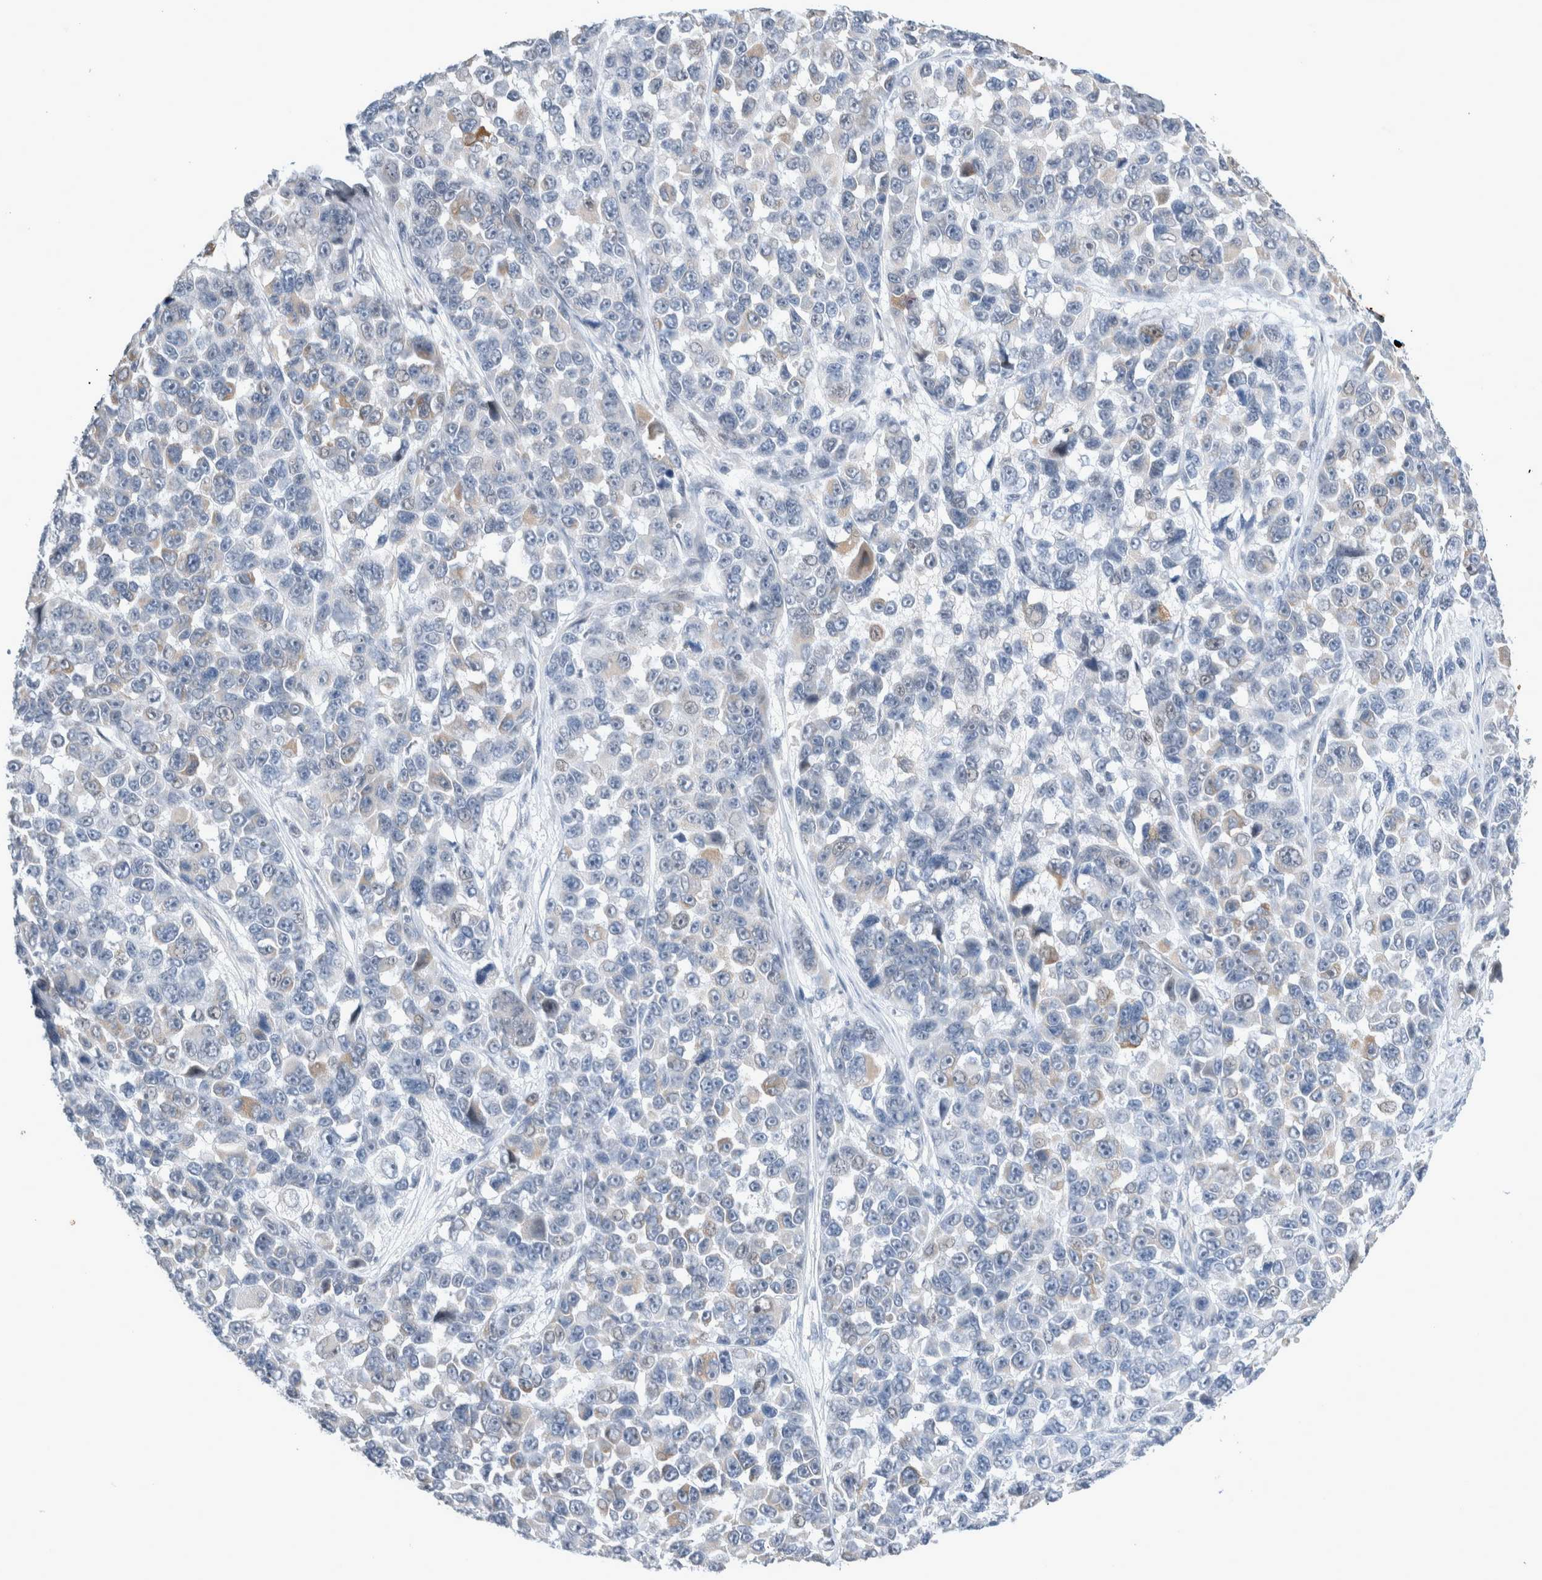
{"staining": {"intensity": "negative", "quantity": "none", "location": "none"}, "tissue": "melanoma", "cell_type": "Tumor cells", "image_type": "cancer", "snomed": [{"axis": "morphology", "description": "Malignant melanoma, NOS"}, {"axis": "topography", "description": "Skin"}], "caption": "This is an immunohistochemistry histopathology image of melanoma. There is no staining in tumor cells.", "gene": "AGMAT", "patient": {"sex": "male", "age": 53}}